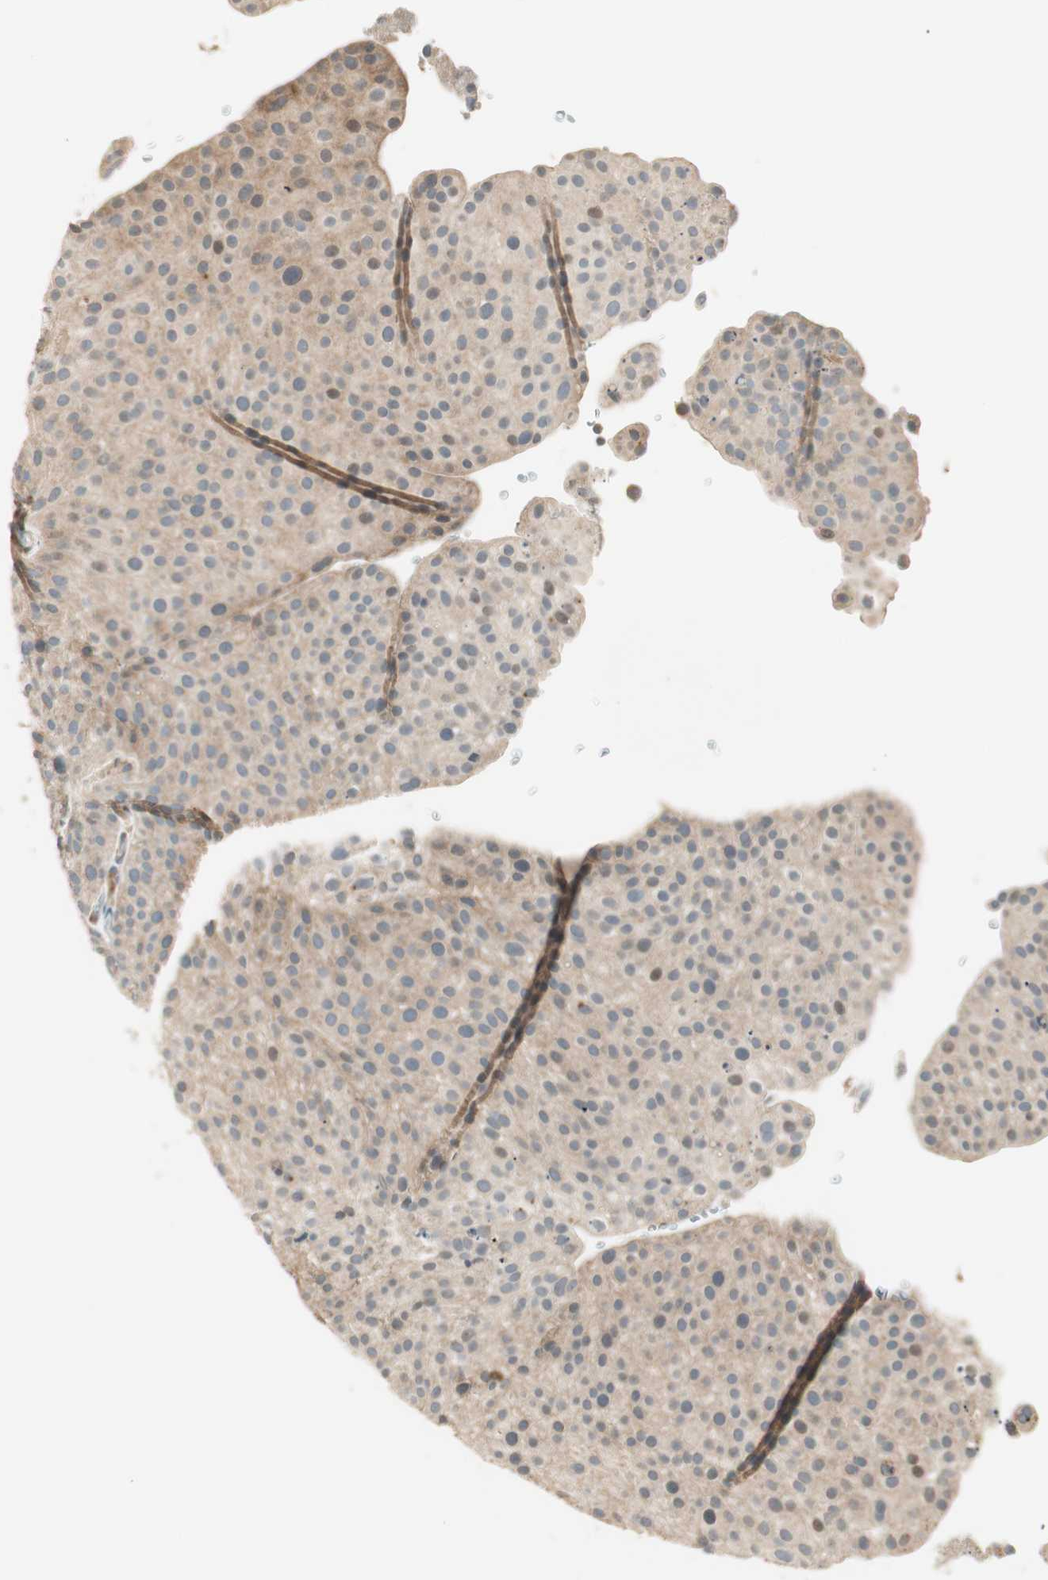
{"staining": {"intensity": "weak", "quantity": ">75%", "location": "cytoplasmic/membranous"}, "tissue": "urothelial cancer", "cell_type": "Tumor cells", "image_type": "cancer", "snomed": [{"axis": "morphology", "description": "Urothelial carcinoma, Low grade"}, {"axis": "topography", "description": "Smooth muscle"}, {"axis": "topography", "description": "Urinary bladder"}], "caption": "A high-resolution image shows IHC staining of urothelial cancer, which reveals weak cytoplasmic/membranous staining in about >75% of tumor cells.", "gene": "SFRP1", "patient": {"sex": "male", "age": 60}}